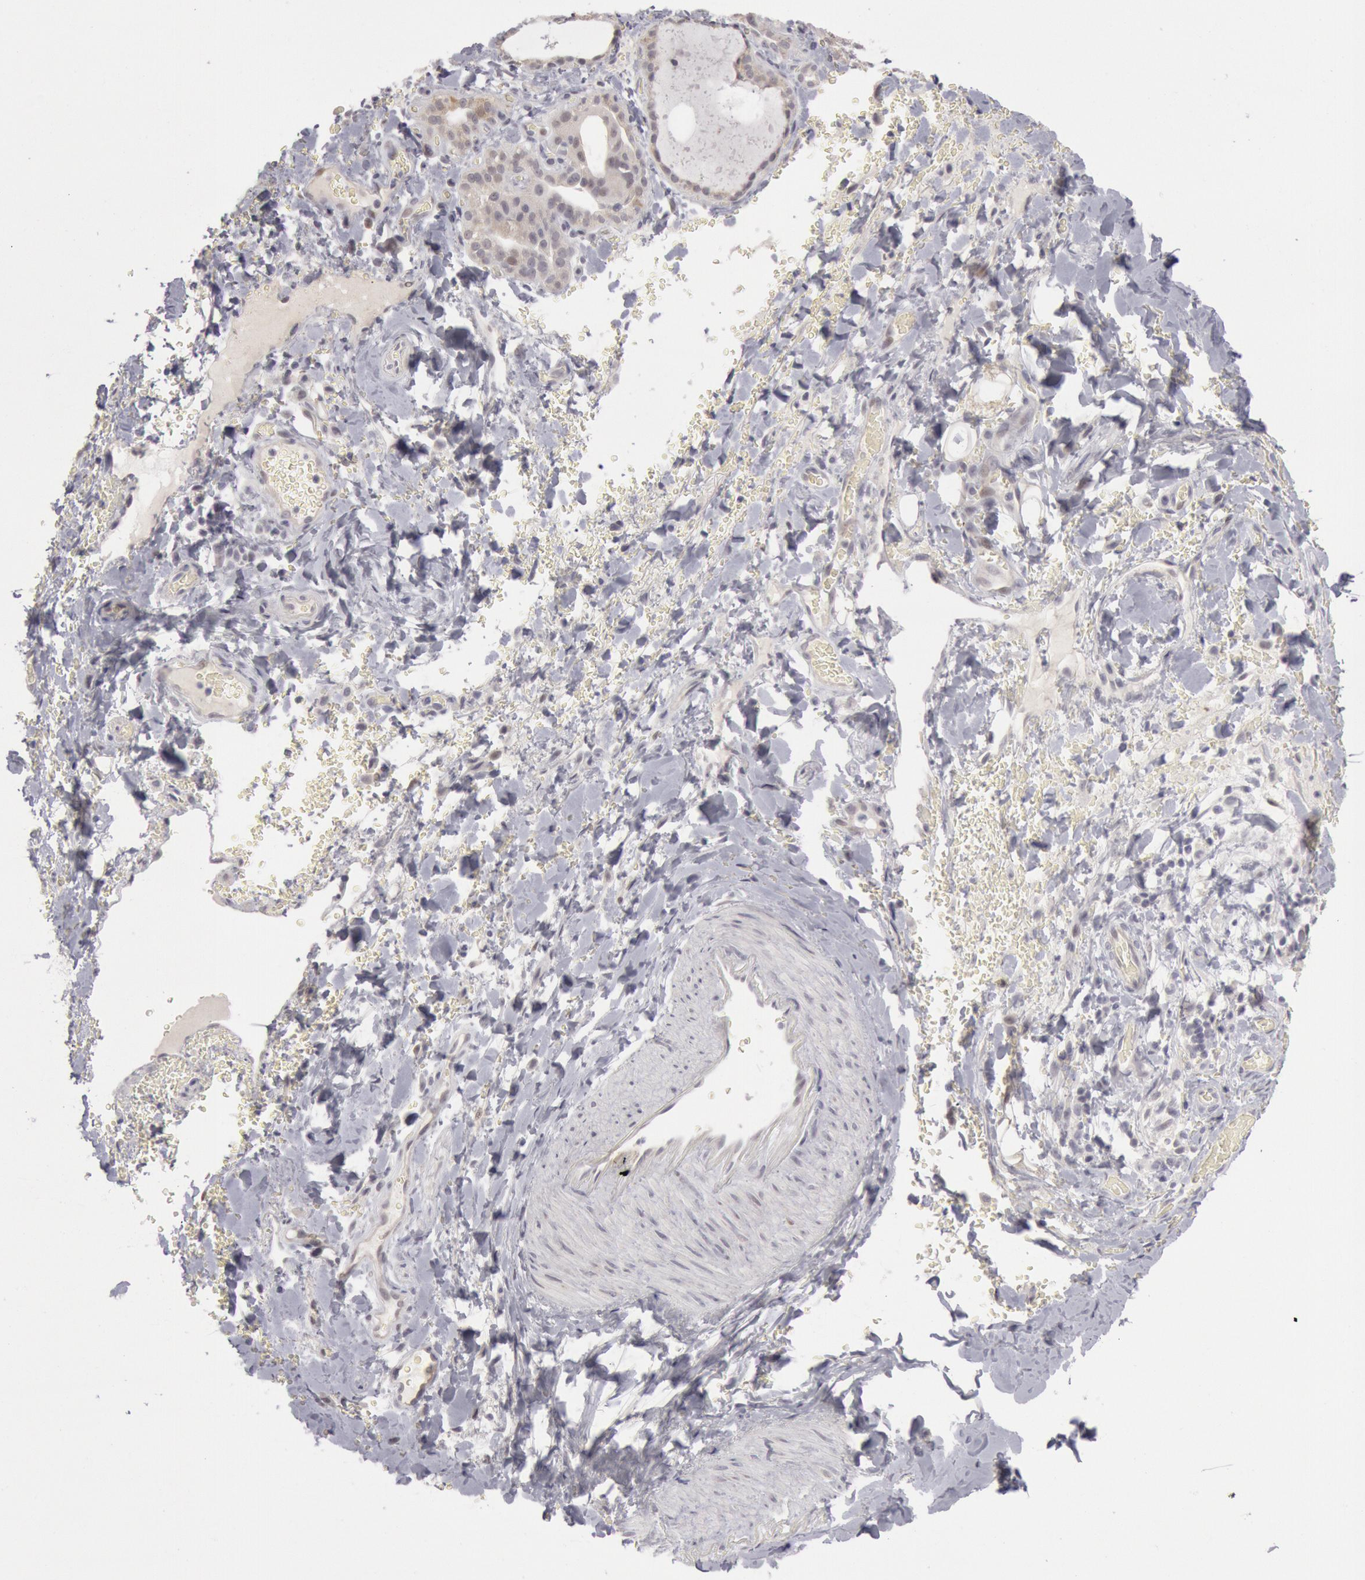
{"staining": {"intensity": "negative", "quantity": "none", "location": "none"}, "tissue": "thyroid gland", "cell_type": "Glandular cells", "image_type": "normal", "snomed": [{"axis": "morphology", "description": "Normal tissue, NOS"}, {"axis": "topography", "description": "Thyroid gland"}], "caption": "High magnification brightfield microscopy of unremarkable thyroid gland stained with DAB (brown) and counterstained with hematoxylin (blue): glandular cells show no significant expression.", "gene": "JOSD1", "patient": {"sex": "male", "age": 61}}